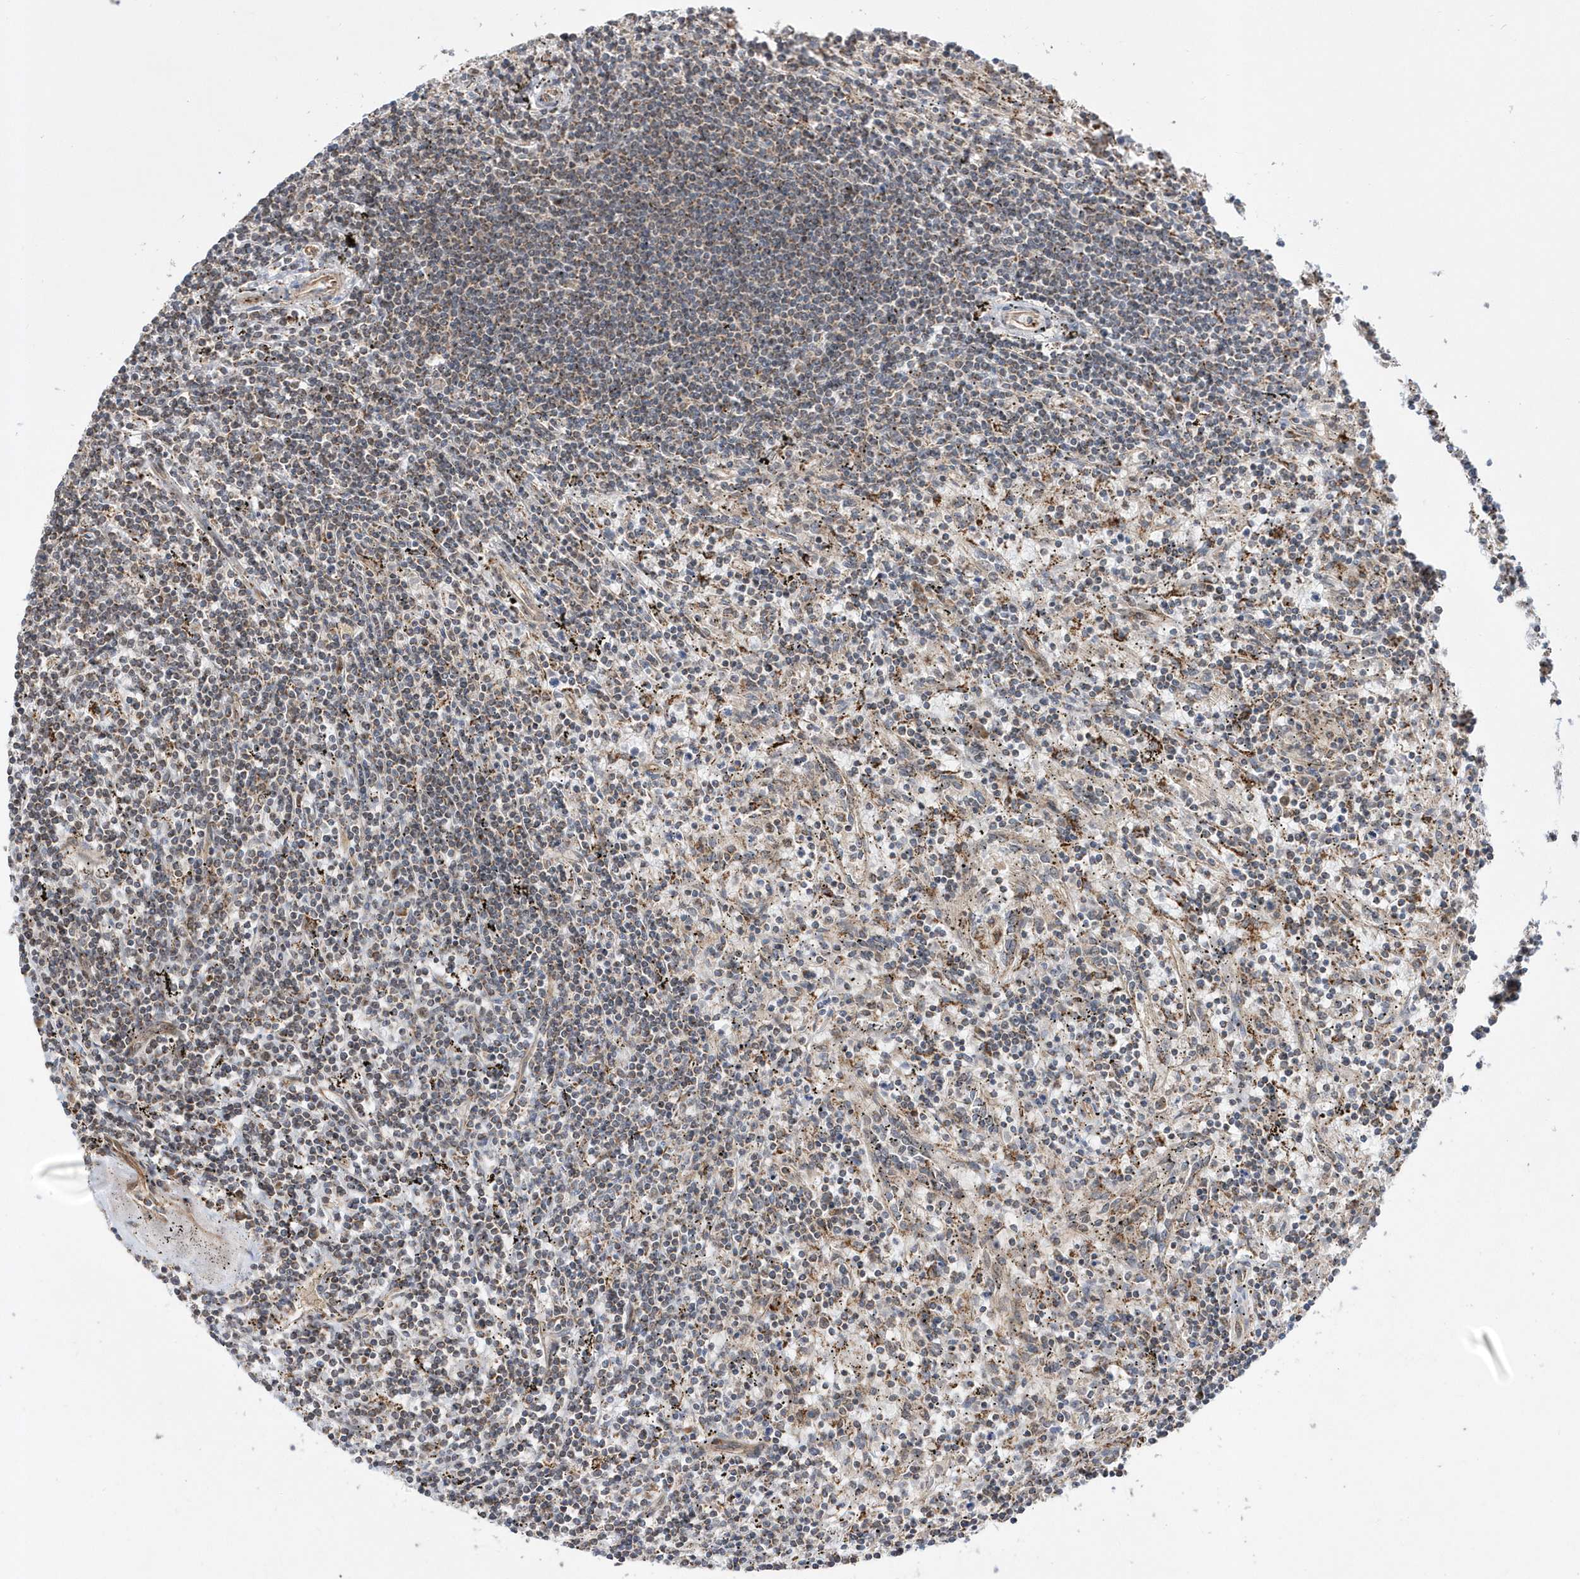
{"staining": {"intensity": "negative", "quantity": "none", "location": "none"}, "tissue": "lymphoma", "cell_type": "Tumor cells", "image_type": "cancer", "snomed": [{"axis": "morphology", "description": "Malignant lymphoma, non-Hodgkin's type, Low grade"}, {"axis": "topography", "description": "Spleen"}], "caption": "An immunohistochemistry histopathology image of lymphoma is shown. There is no staining in tumor cells of lymphoma. The staining is performed using DAB brown chromogen with nuclei counter-stained in using hematoxylin.", "gene": "DALRD3", "patient": {"sex": "male", "age": 76}}